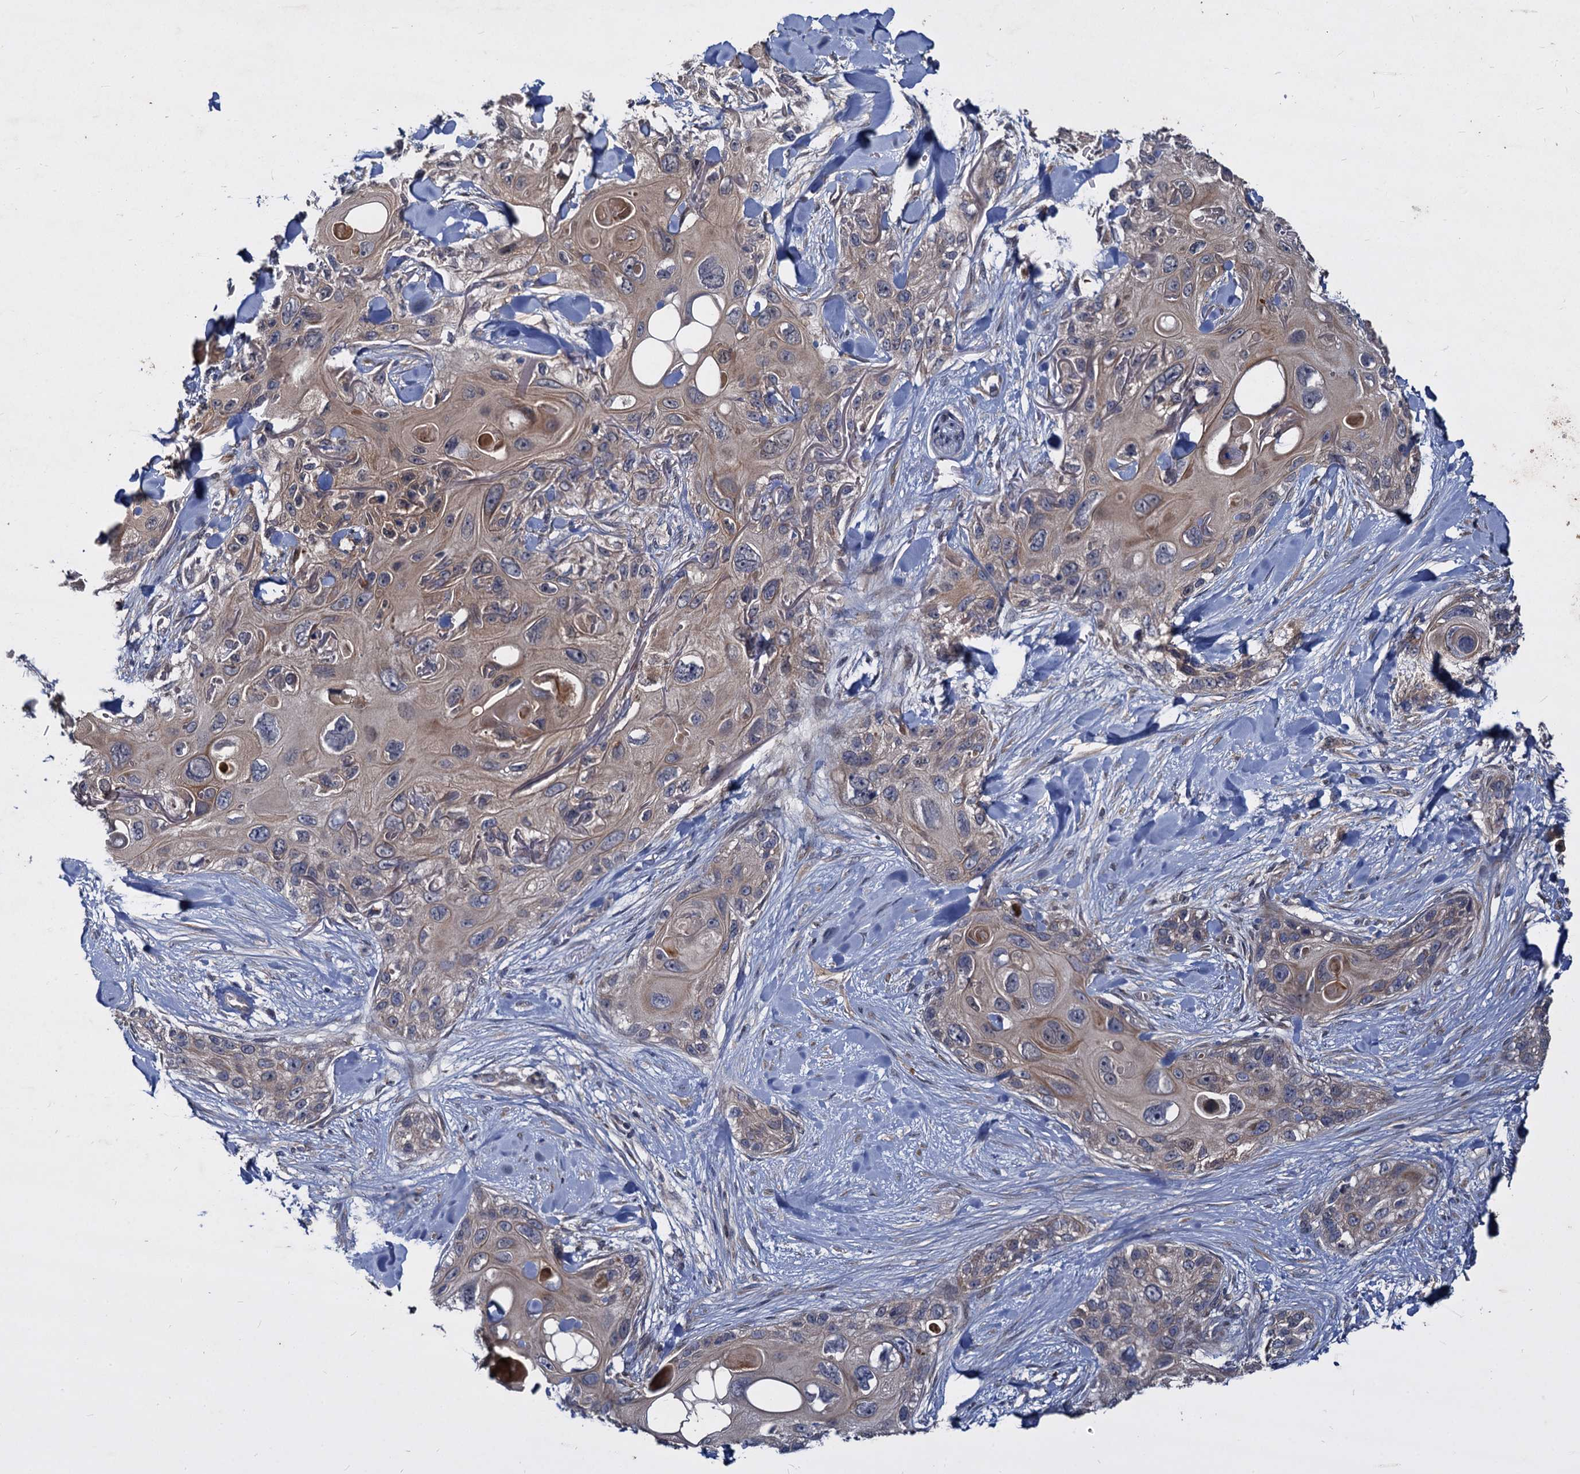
{"staining": {"intensity": "weak", "quantity": "25%-75%", "location": "cytoplasmic/membranous"}, "tissue": "skin cancer", "cell_type": "Tumor cells", "image_type": "cancer", "snomed": [{"axis": "morphology", "description": "Normal tissue, NOS"}, {"axis": "morphology", "description": "Squamous cell carcinoma, NOS"}, {"axis": "topography", "description": "Skin"}], "caption": "DAB (3,3'-diaminobenzidine) immunohistochemical staining of skin squamous cell carcinoma displays weak cytoplasmic/membranous protein staining in about 25%-75% of tumor cells.", "gene": "CCDC184", "patient": {"sex": "male", "age": 72}}